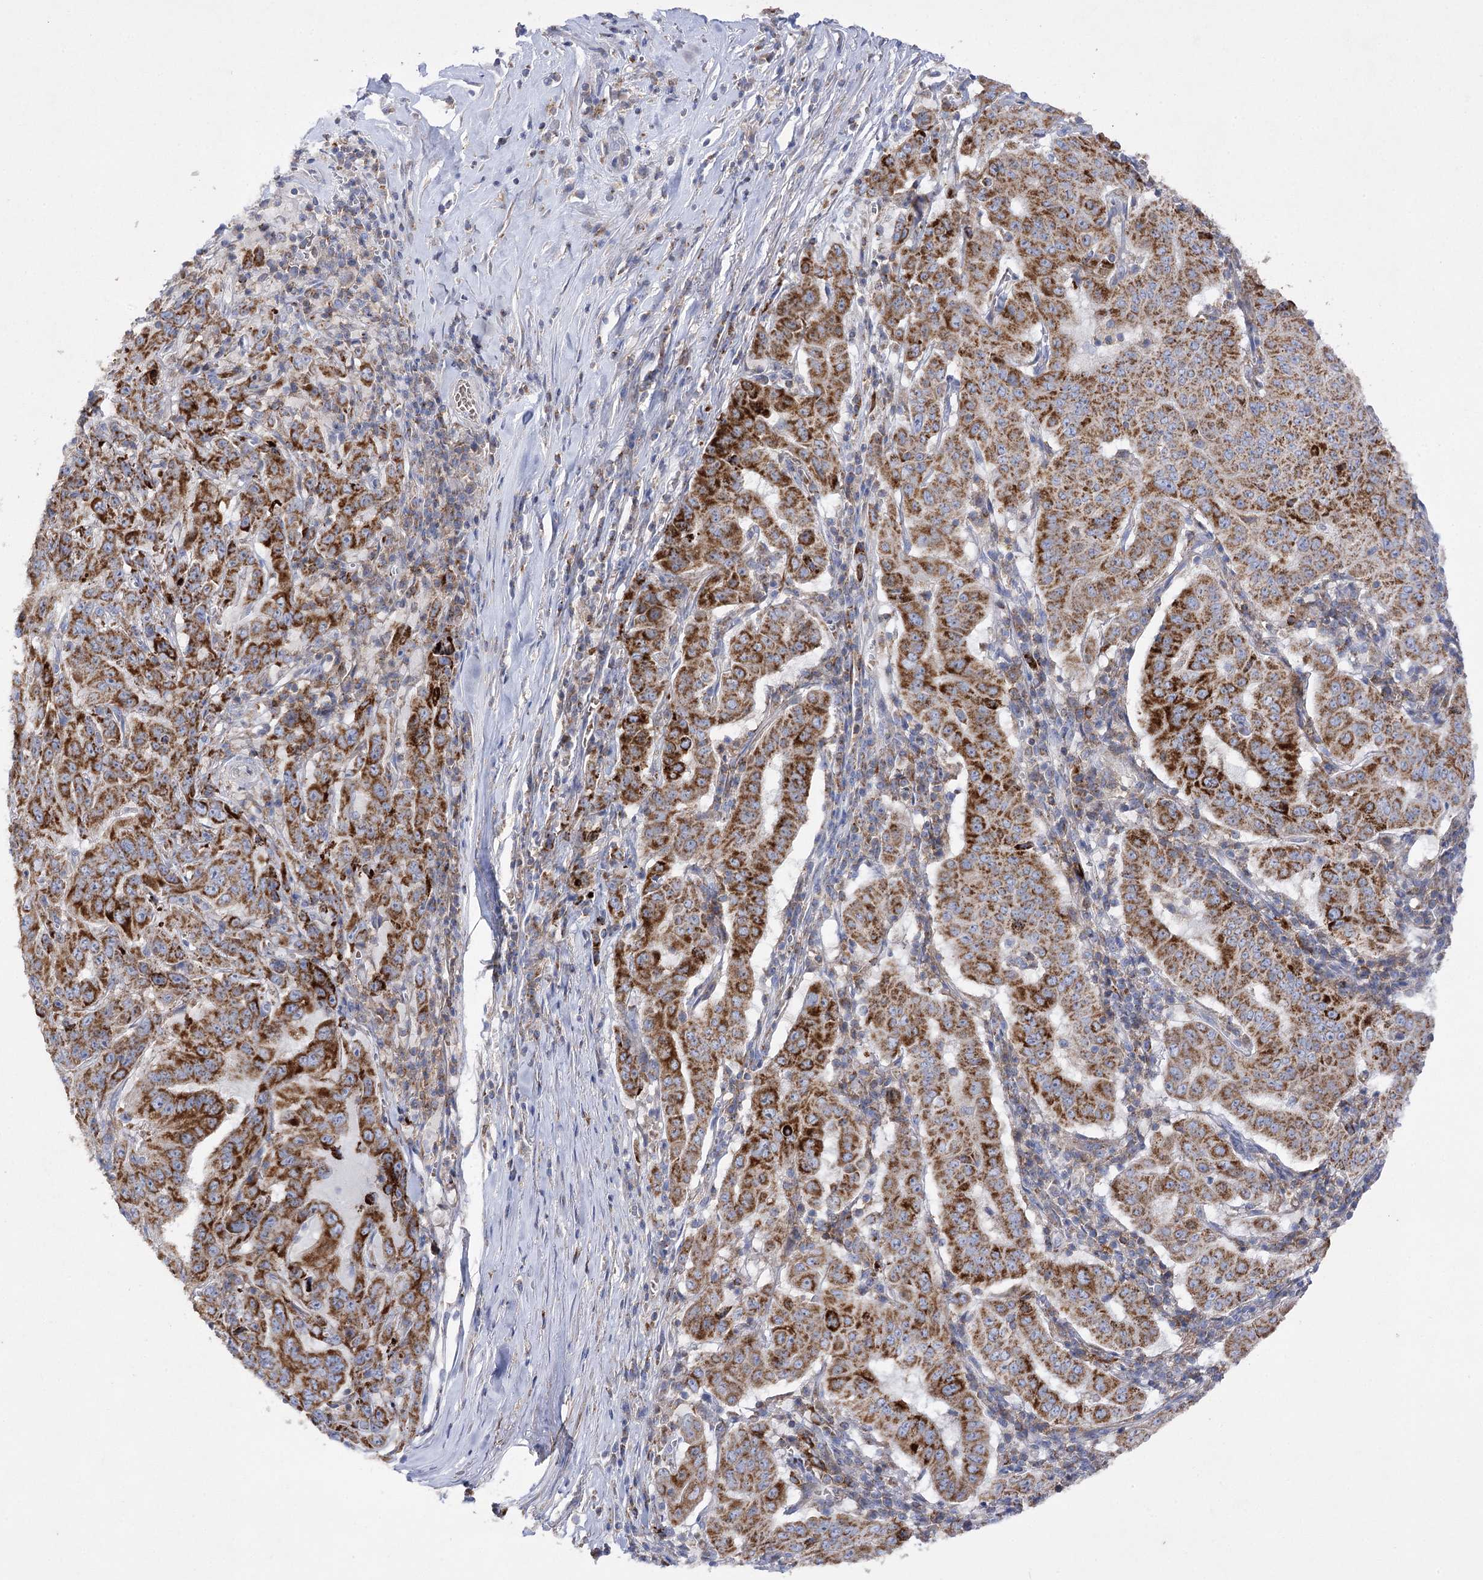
{"staining": {"intensity": "strong", "quantity": ">75%", "location": "cytoplasmic/membranous"}, "tissue": "pancreatic cancer", "cell_type": "Tumor cells", "image_type": "cancer", "snomed": [{"axis": "morphology", "description": "Adenocarcinoma, NOS"}, {"axis": "topography", "description": "Pancreas"}], "caption": "The histopathology image reveals immunohistochemical staining of pancreatic cancer. There is strong cytoplasmic/membranous staining is appreciated in approximately >75% of tumor cells. (DAB (3,3'-diaminobenzidine) IHC, brown staining for protein, blue staining for nuclei).", "gene": "COX15", "patient": {"sex": "male", "age": 63}}